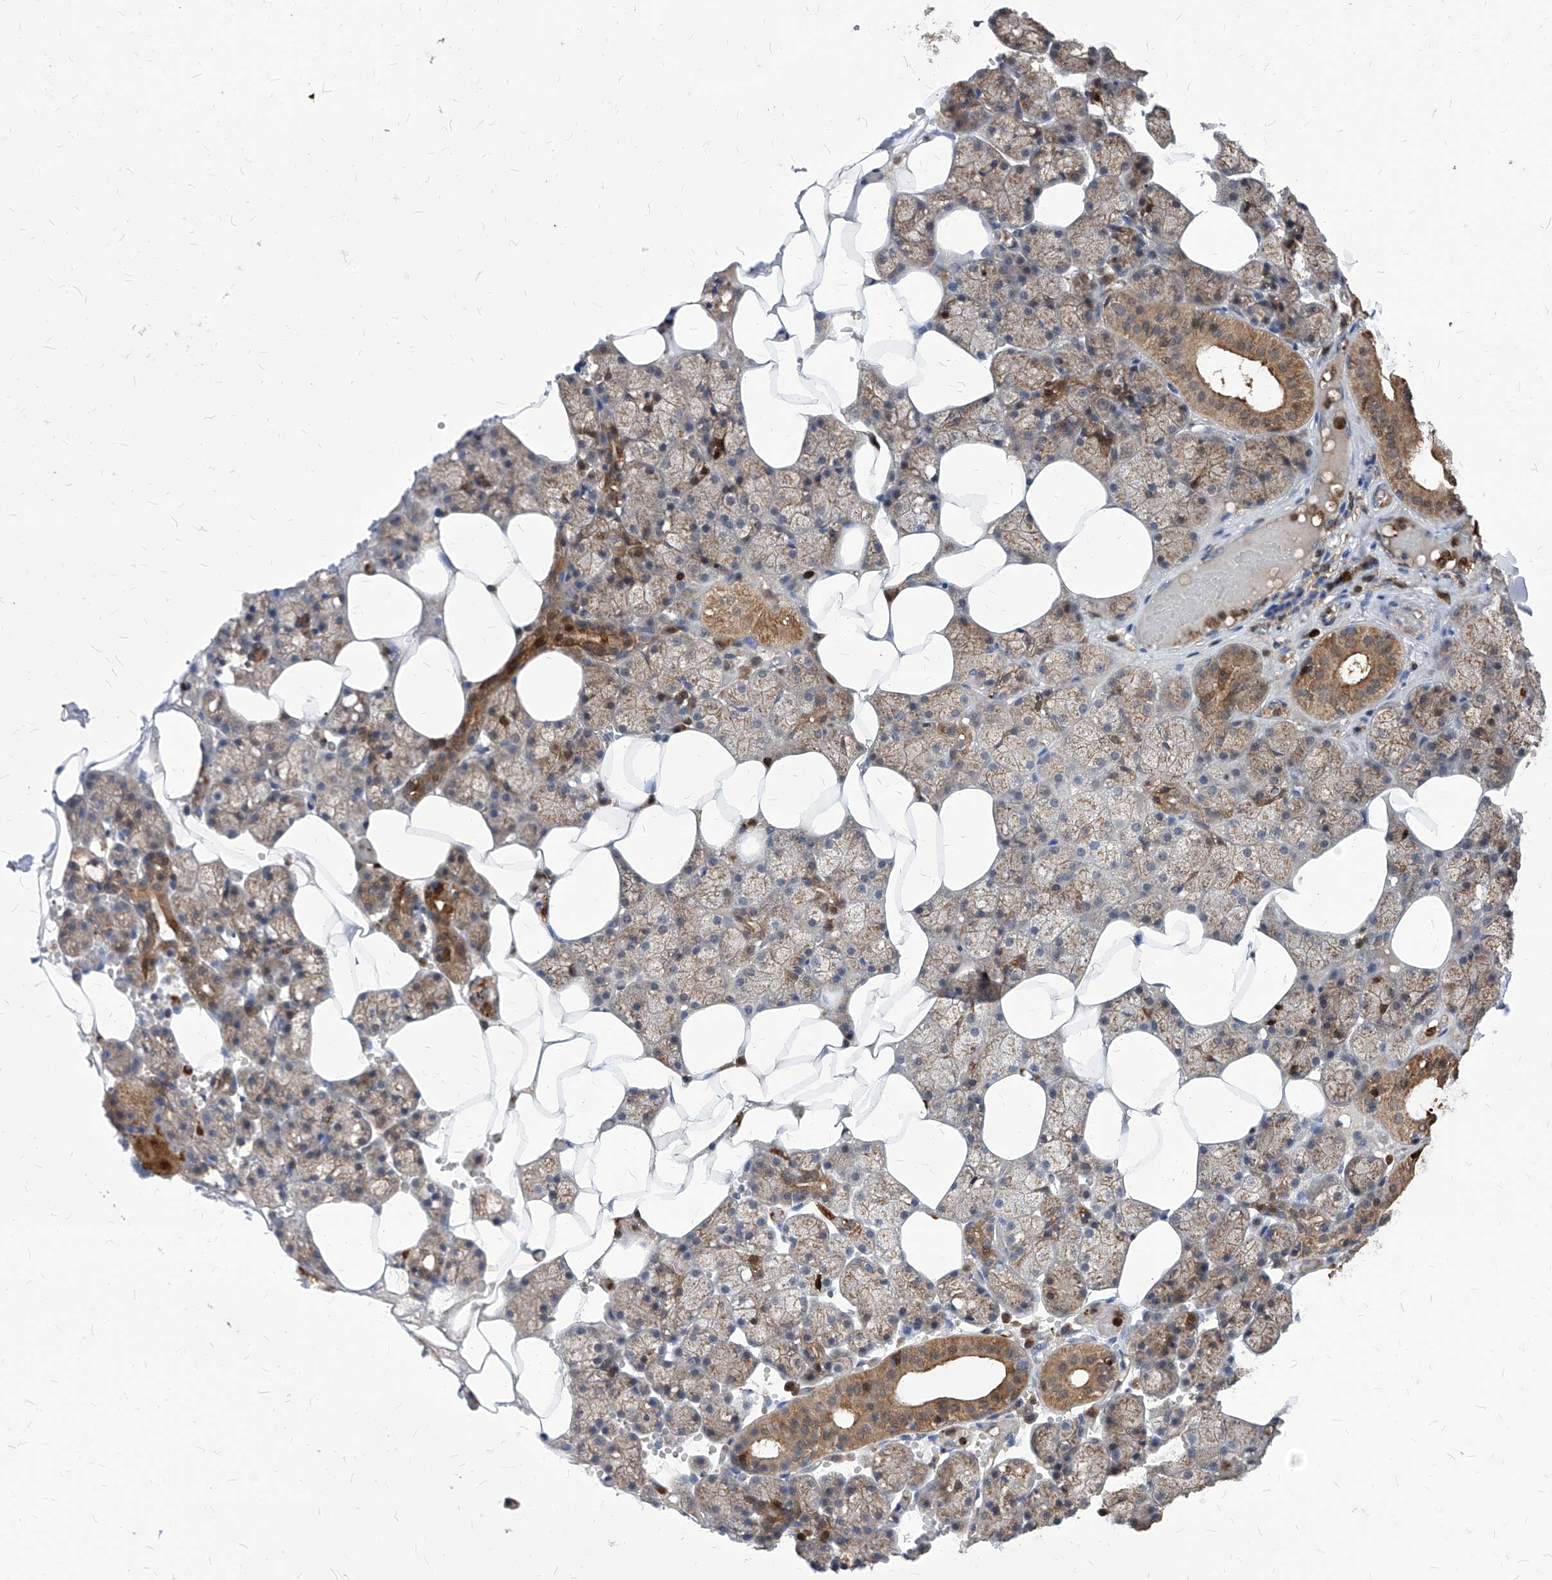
{"staining": {"intensity": "moderate", "quantity": "<25%", "location": "cytoplasmic/membranous"}, "tissue": "salivary gland", "cell_type": "Glandular cells", "image_type": "normal", "snomed": [{"axis": "morphology", "description": "Normal tissue, NOS"}, {"axis": "topography", "description": "Salivary gland"}], "caption": "Human salivary gland stained for a protein (brown) exhibits moderate cytoplasmic/membranous positive positivity in about <25% of glandular cells.", "gene": "ABRACL", "patient": {"sex": "male", "age": 62}}